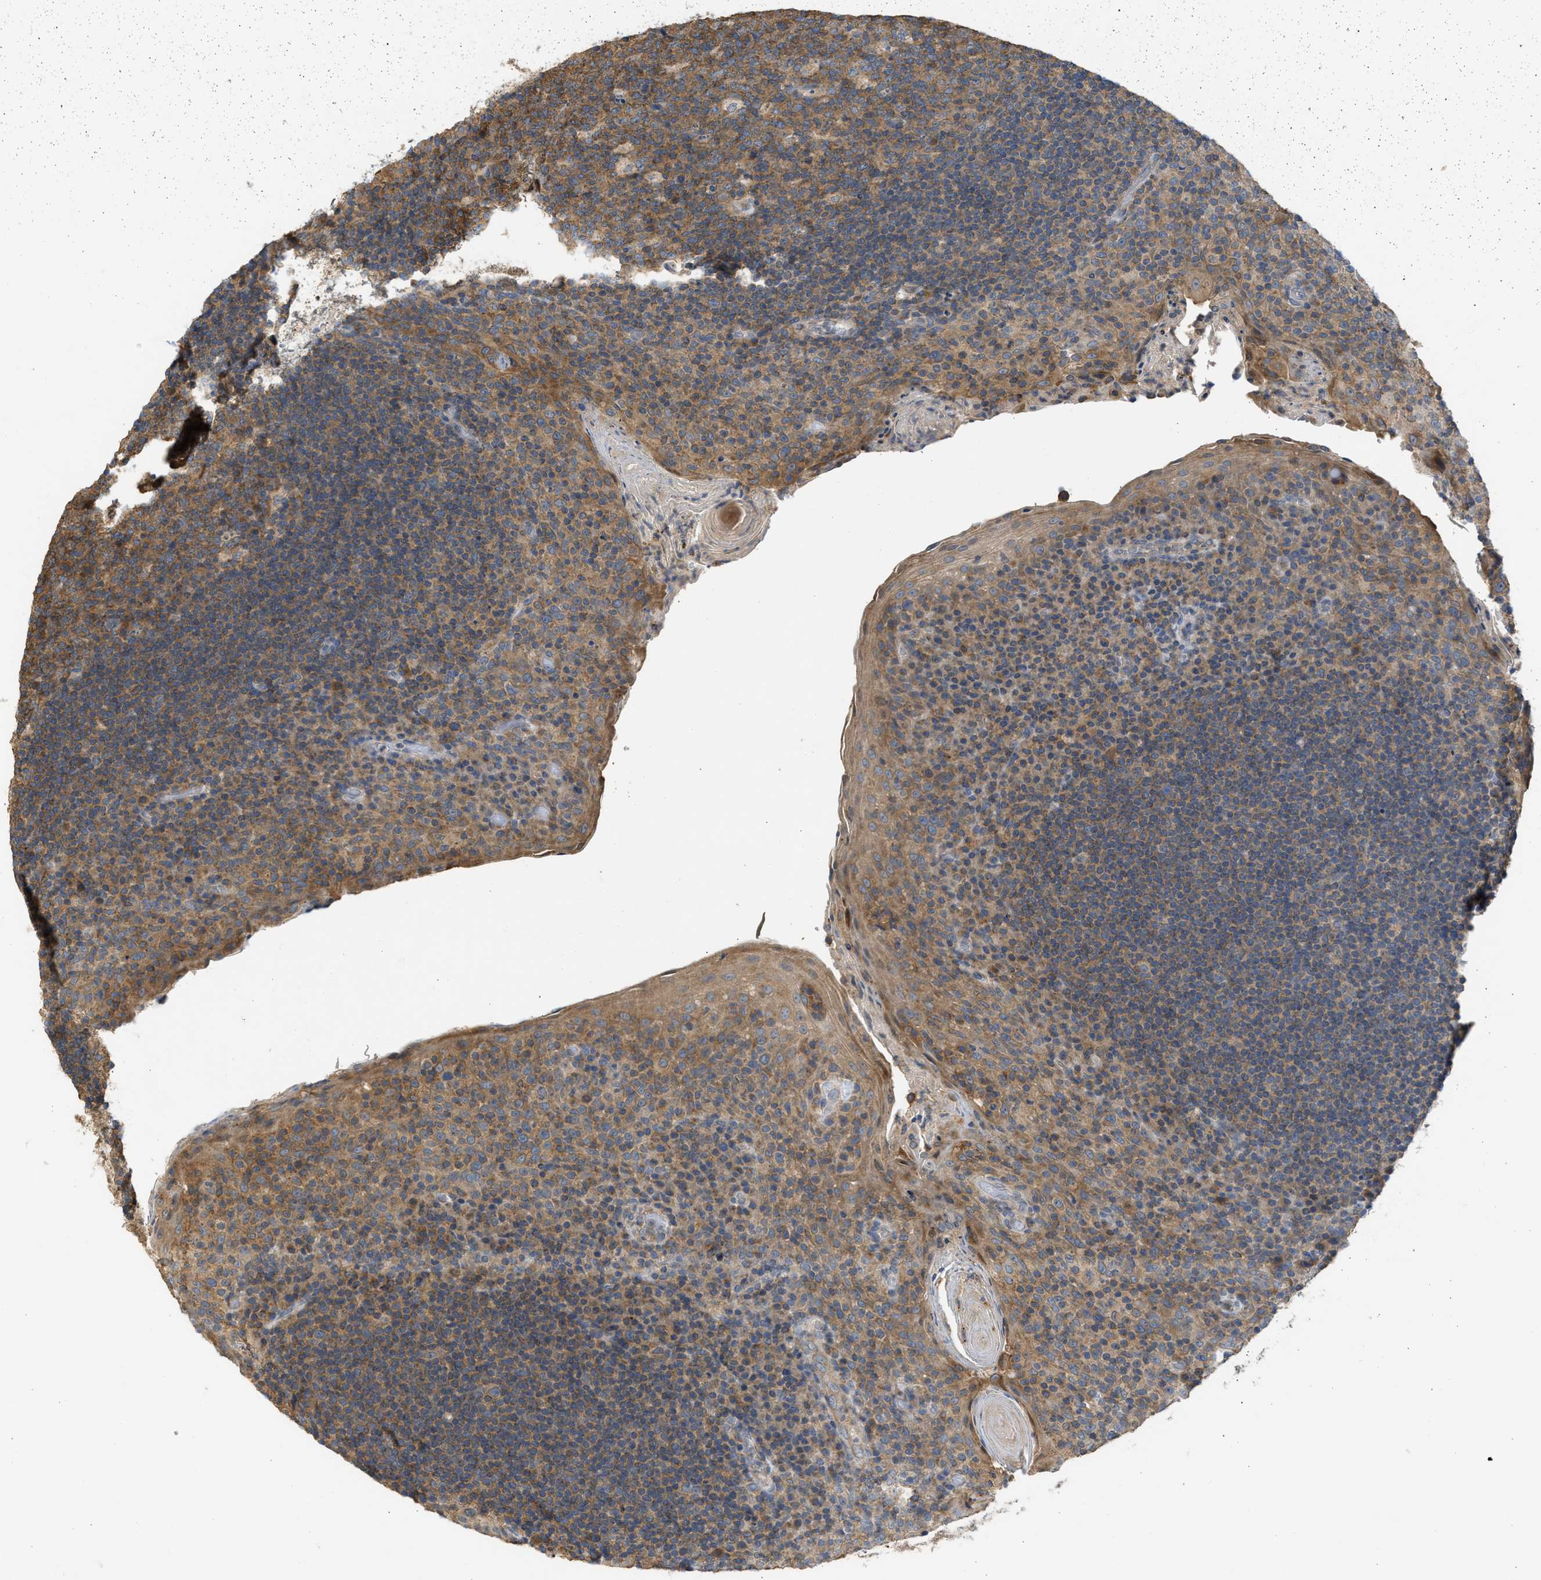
{"staining": {"intensity": "moderate", "quantity": ">75%", "location": "cytoplasmic/membranous"}, "tissue": "tonsil", "cell_type": "Germinal center cells", "image_type": "normal", "snomed": [{"axis": "morphology", "description": "Normal tissue, NOS"}, {"axis": "topography", "description": "Tonsil"}], "caption": "Moderate cytoplasmic/membranous protein expression is present in approximately >75% of germinal center cells in tonsil. (Stains: DAB in brown, nuclei in blue, Microscopy: brightfield microscopy at high magnification).", "gene": "CYP1A1", "patient": {"sex": "male", "age": 17}}